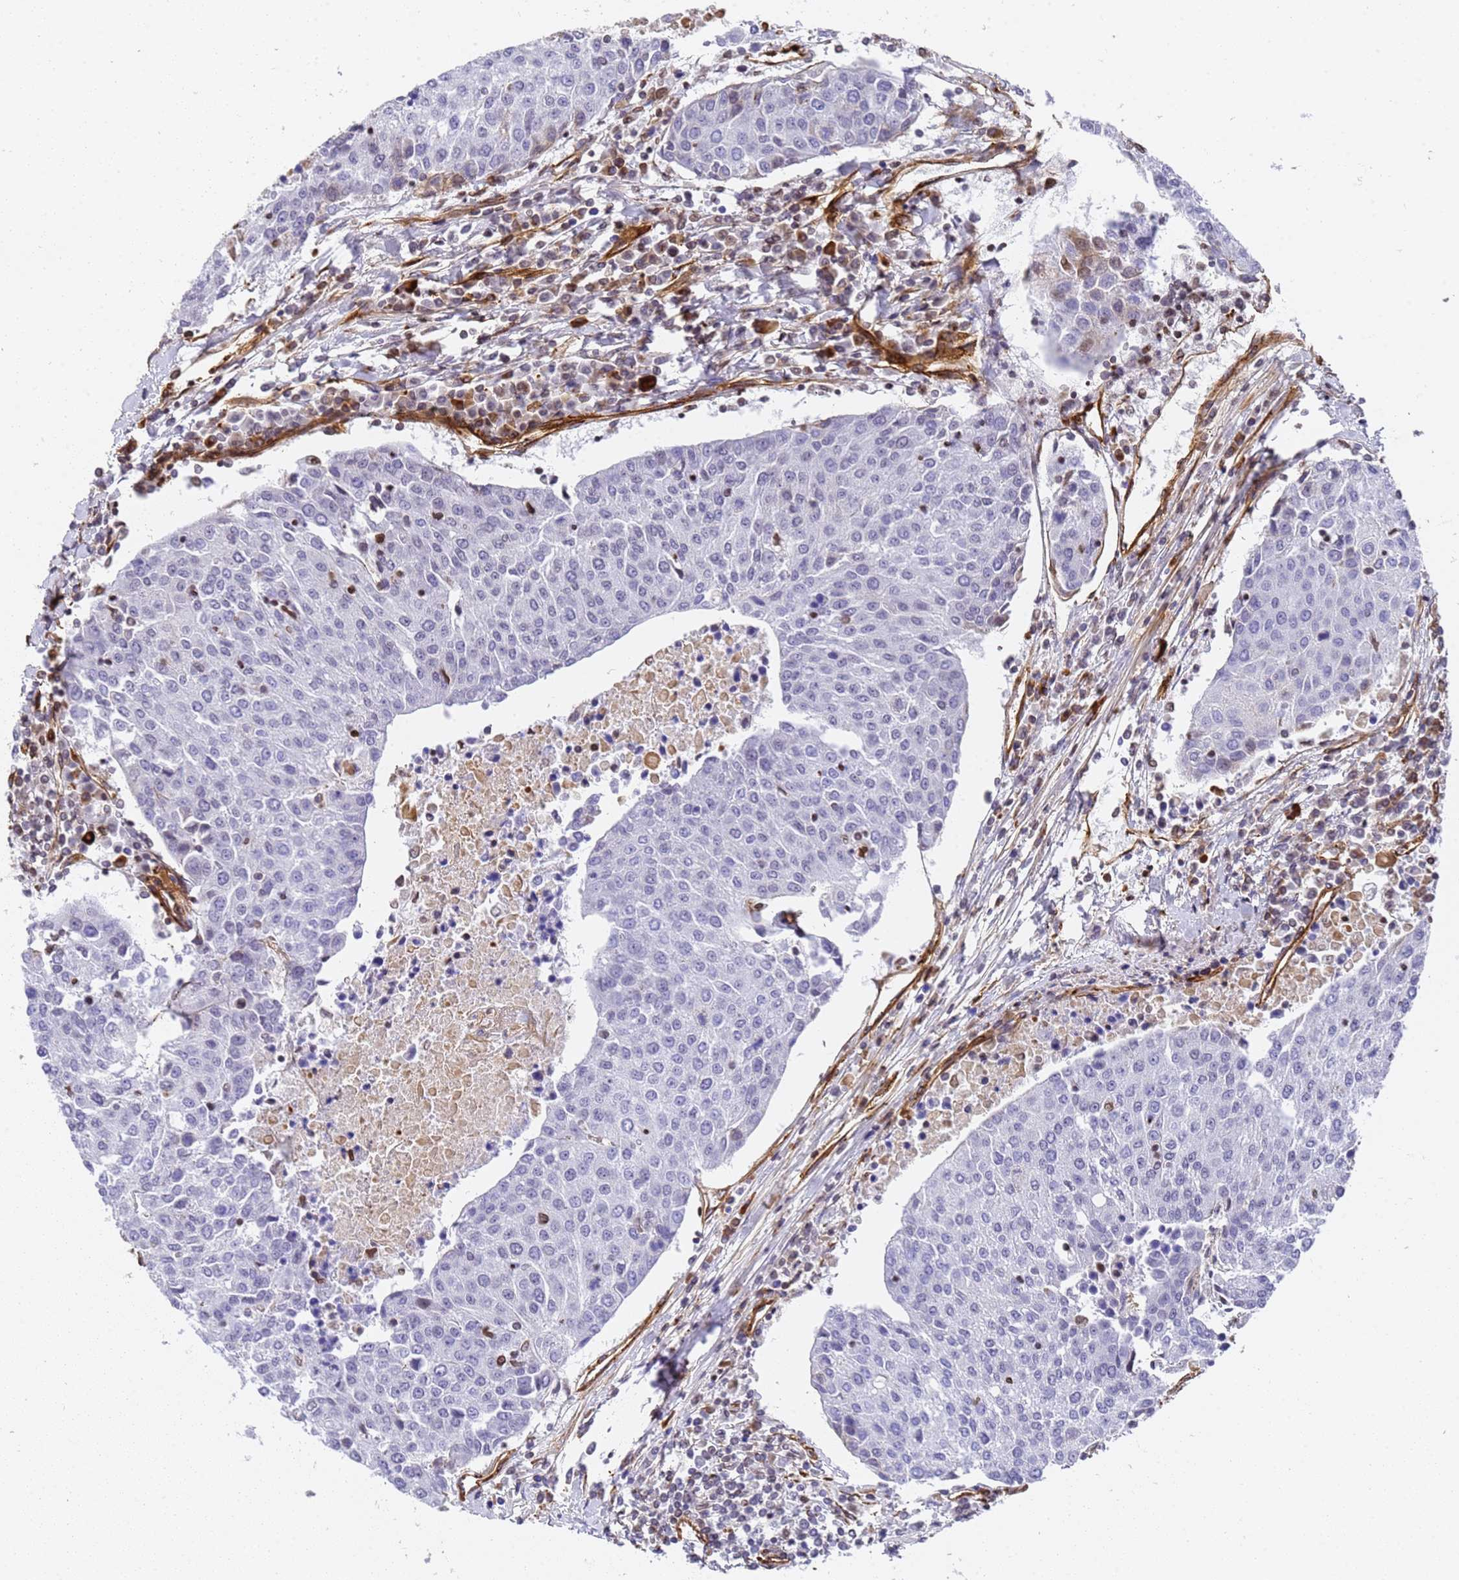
{"staining": {"intensity": "negative", "quantity": "none", "location": "none"}, "tissue": "urothelial cancer", "cell_type": "Tumor cells", "image_type": "cancer", "snomed": [{"axis": "morphology", "description": "Urothelial carcinoma, High grade"}, {"axis": "topography", "description": "Urinary bladder"}], "caption": "A micrograph of urothelial cancer stained for a protein shows no brown staining in tumor cells.", "gene": "IGFBP7", "patient": {"sex": "female", "age": 85}}